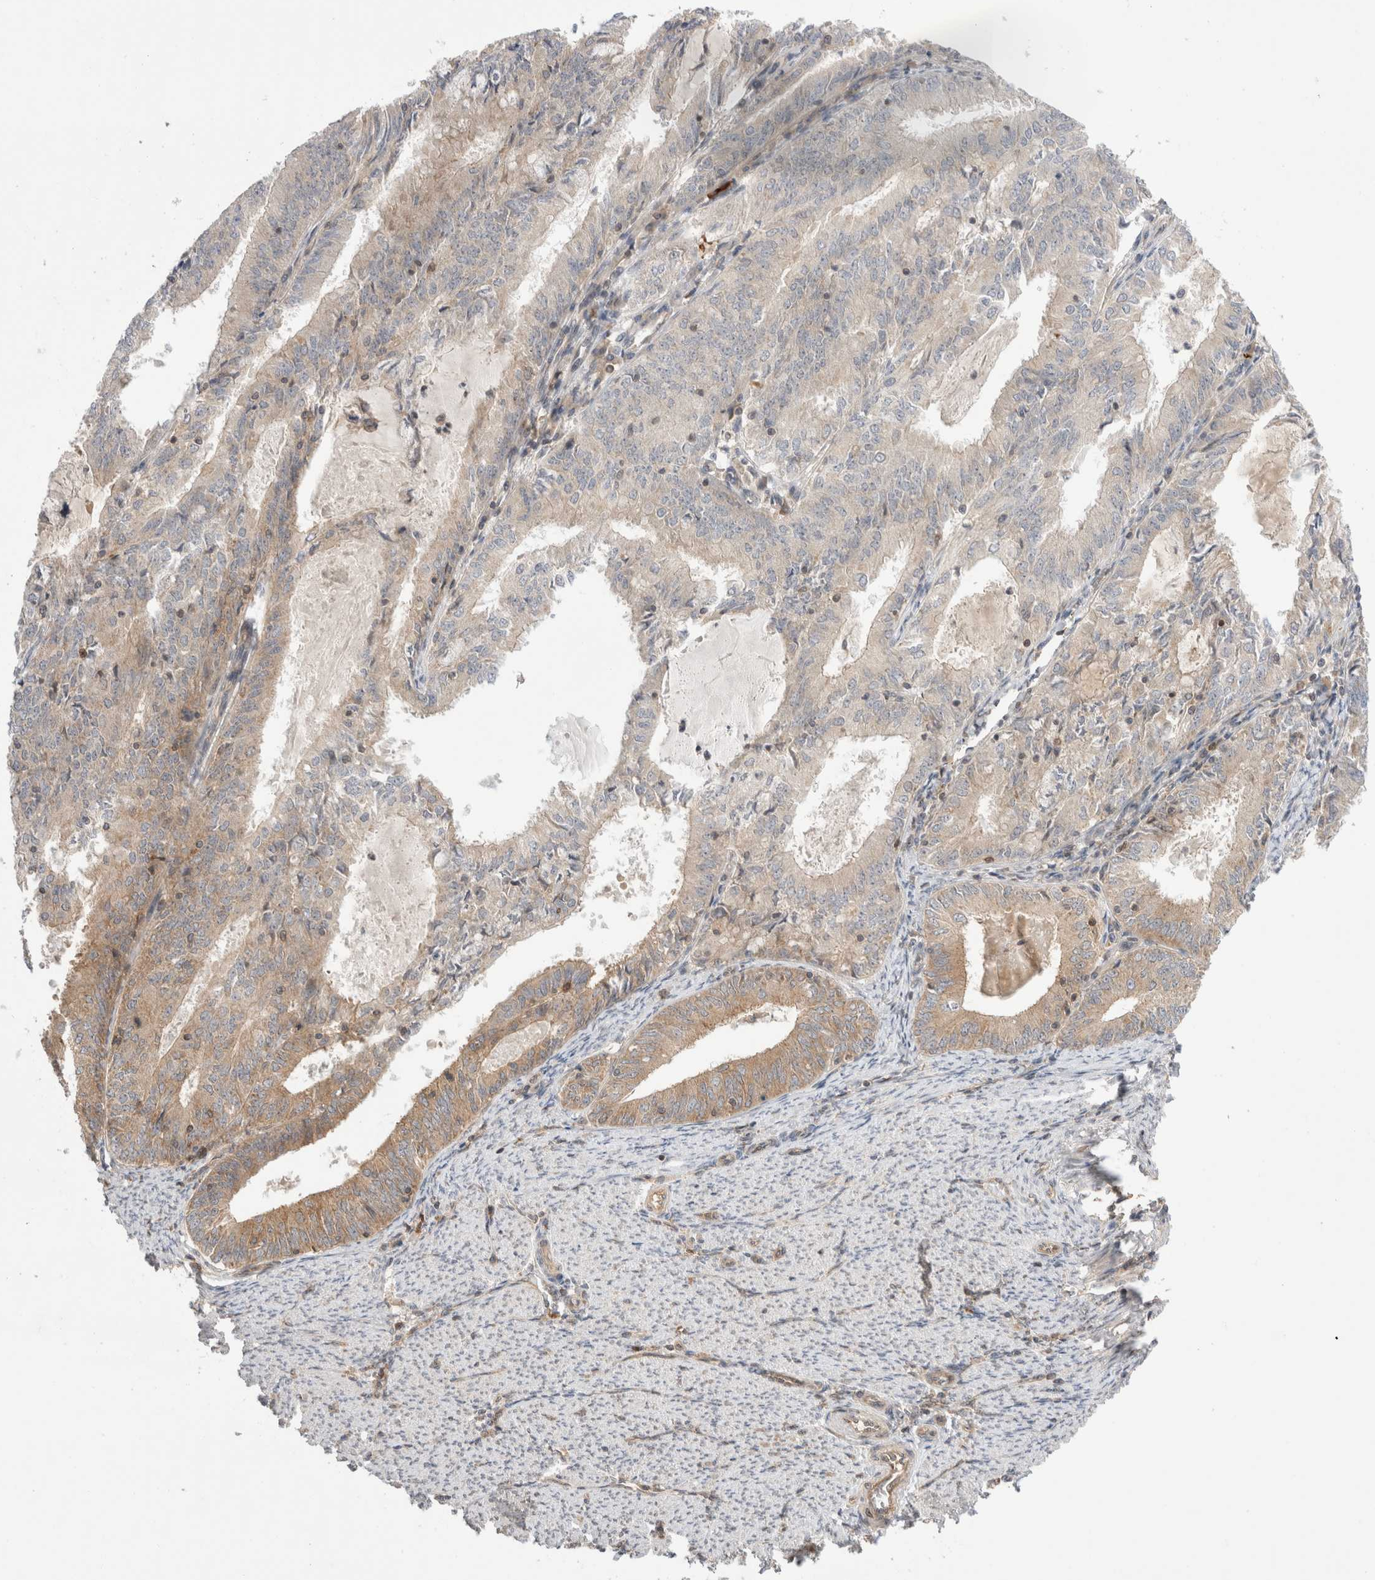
{"staining": {"intensity": "moderate", "quantity": "25%-75%", "location": "cytoplasmic/membranous"}, "tissue": "endometrial cancer", "cell_type": "Tumor cells", "image_type": "cancer", "snomed": [{"axis": "morphology", "description": "Adenocarcinoma, NOS"}, {"axis": "topography", "description": "Endometrium"}], "caption": "Immunohistochemistry of endometrial adenocarcinoma demonstrates medium levels of moderate cytoplasmic/membranous positivity in about 25%-75% of tumor cells.", "gene": "NFKB1", "patient": {"sex": "female", "age": 57}}